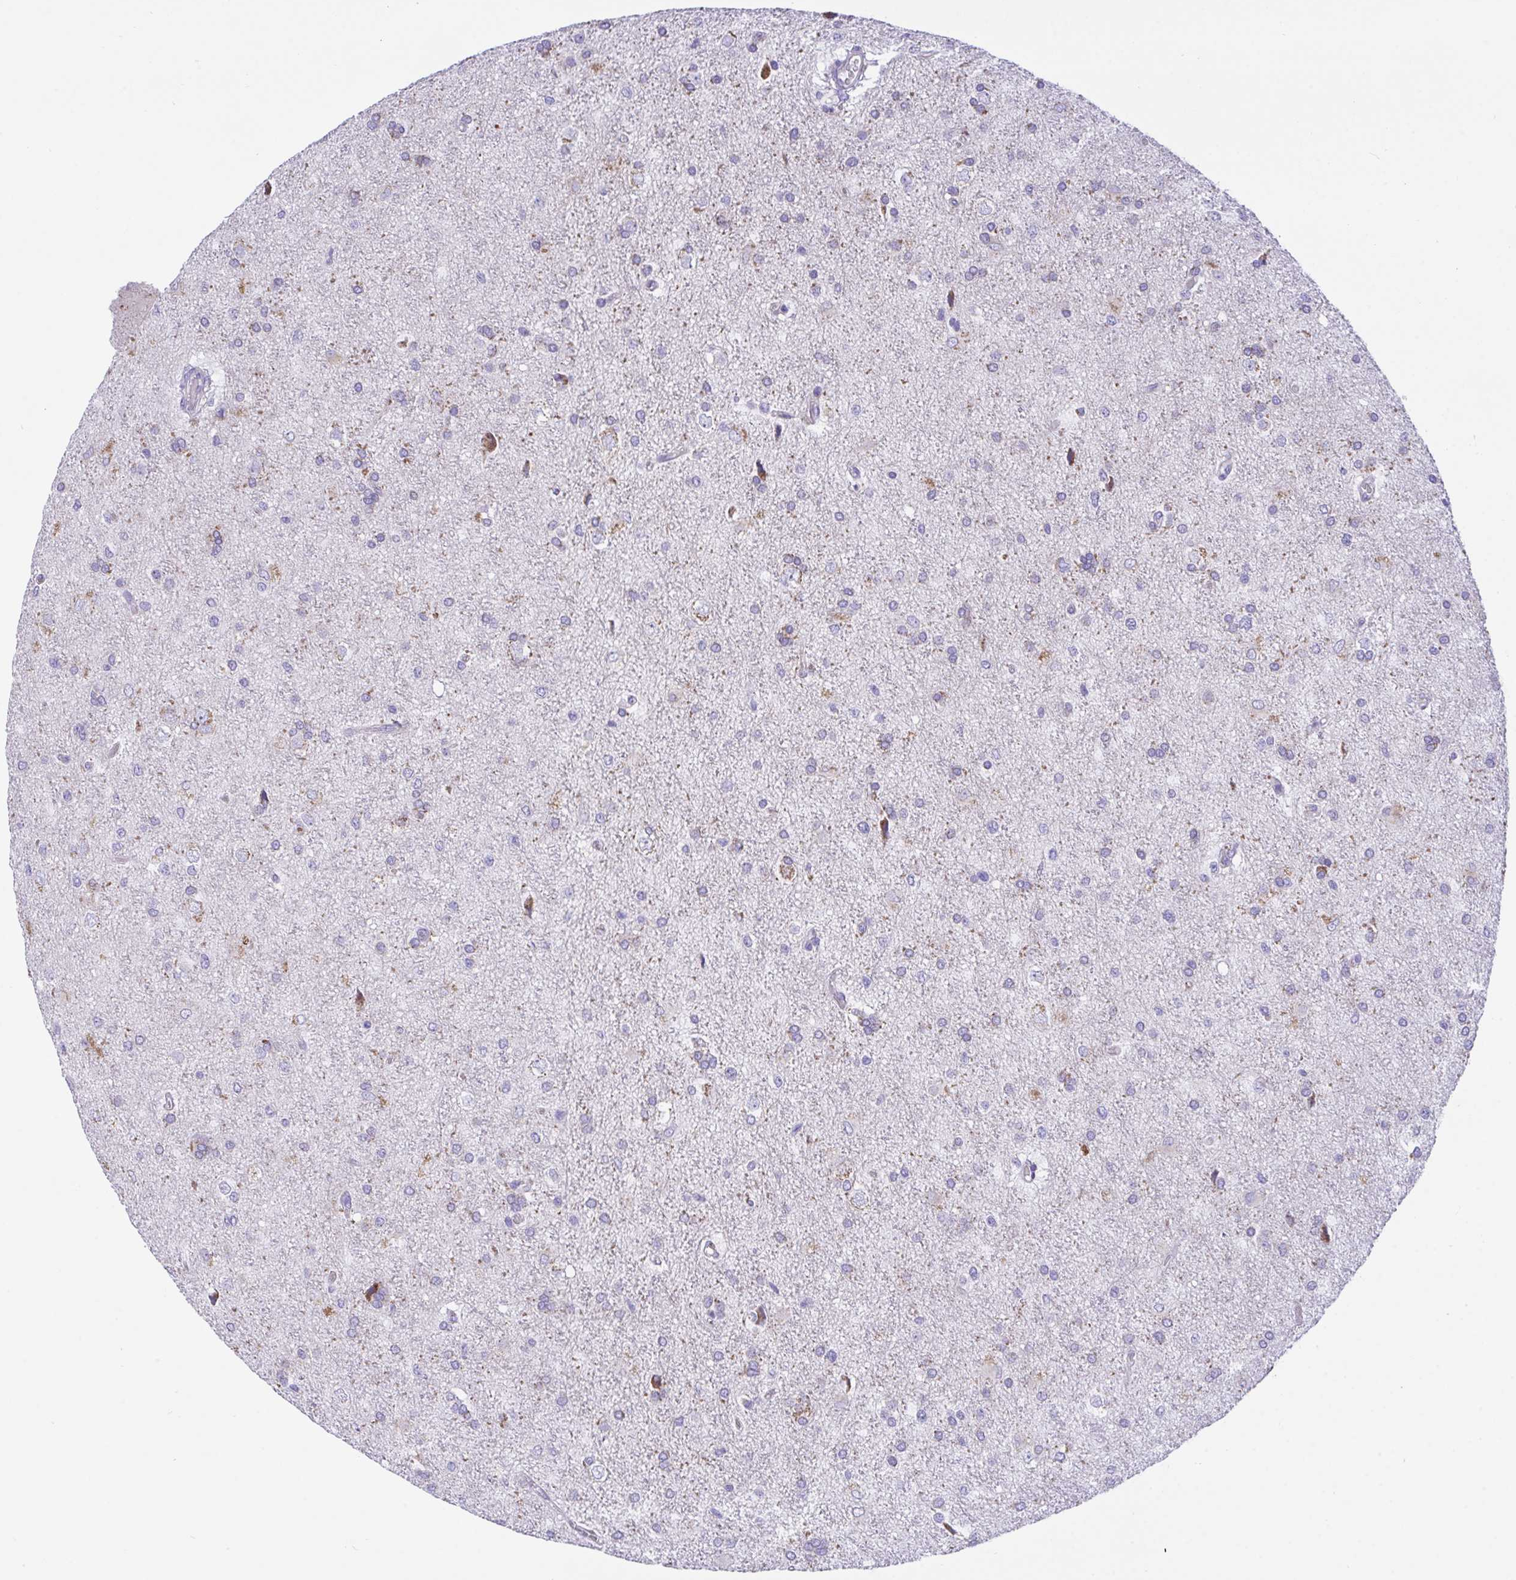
{"staining": {"intensity": "moderate", "quantity": "<25%", "location": "cytoplasmic/membranous"}, "tissue": "glioma", "cell_type": "Tumor cells", "image_type": "cancer", "snomed": [{"axis": "morphology", "description": "Glioma, malignant, High grade"}, {"axis": "topography", "description": "Brain"}], "caption": "The image shows a brown stain indicating the presence of a protein in the cytoplasmic/membranous of tumor cells in glioma.", "gene": "TMEM106B", "patient": {"sex": "male", "age": 68}}